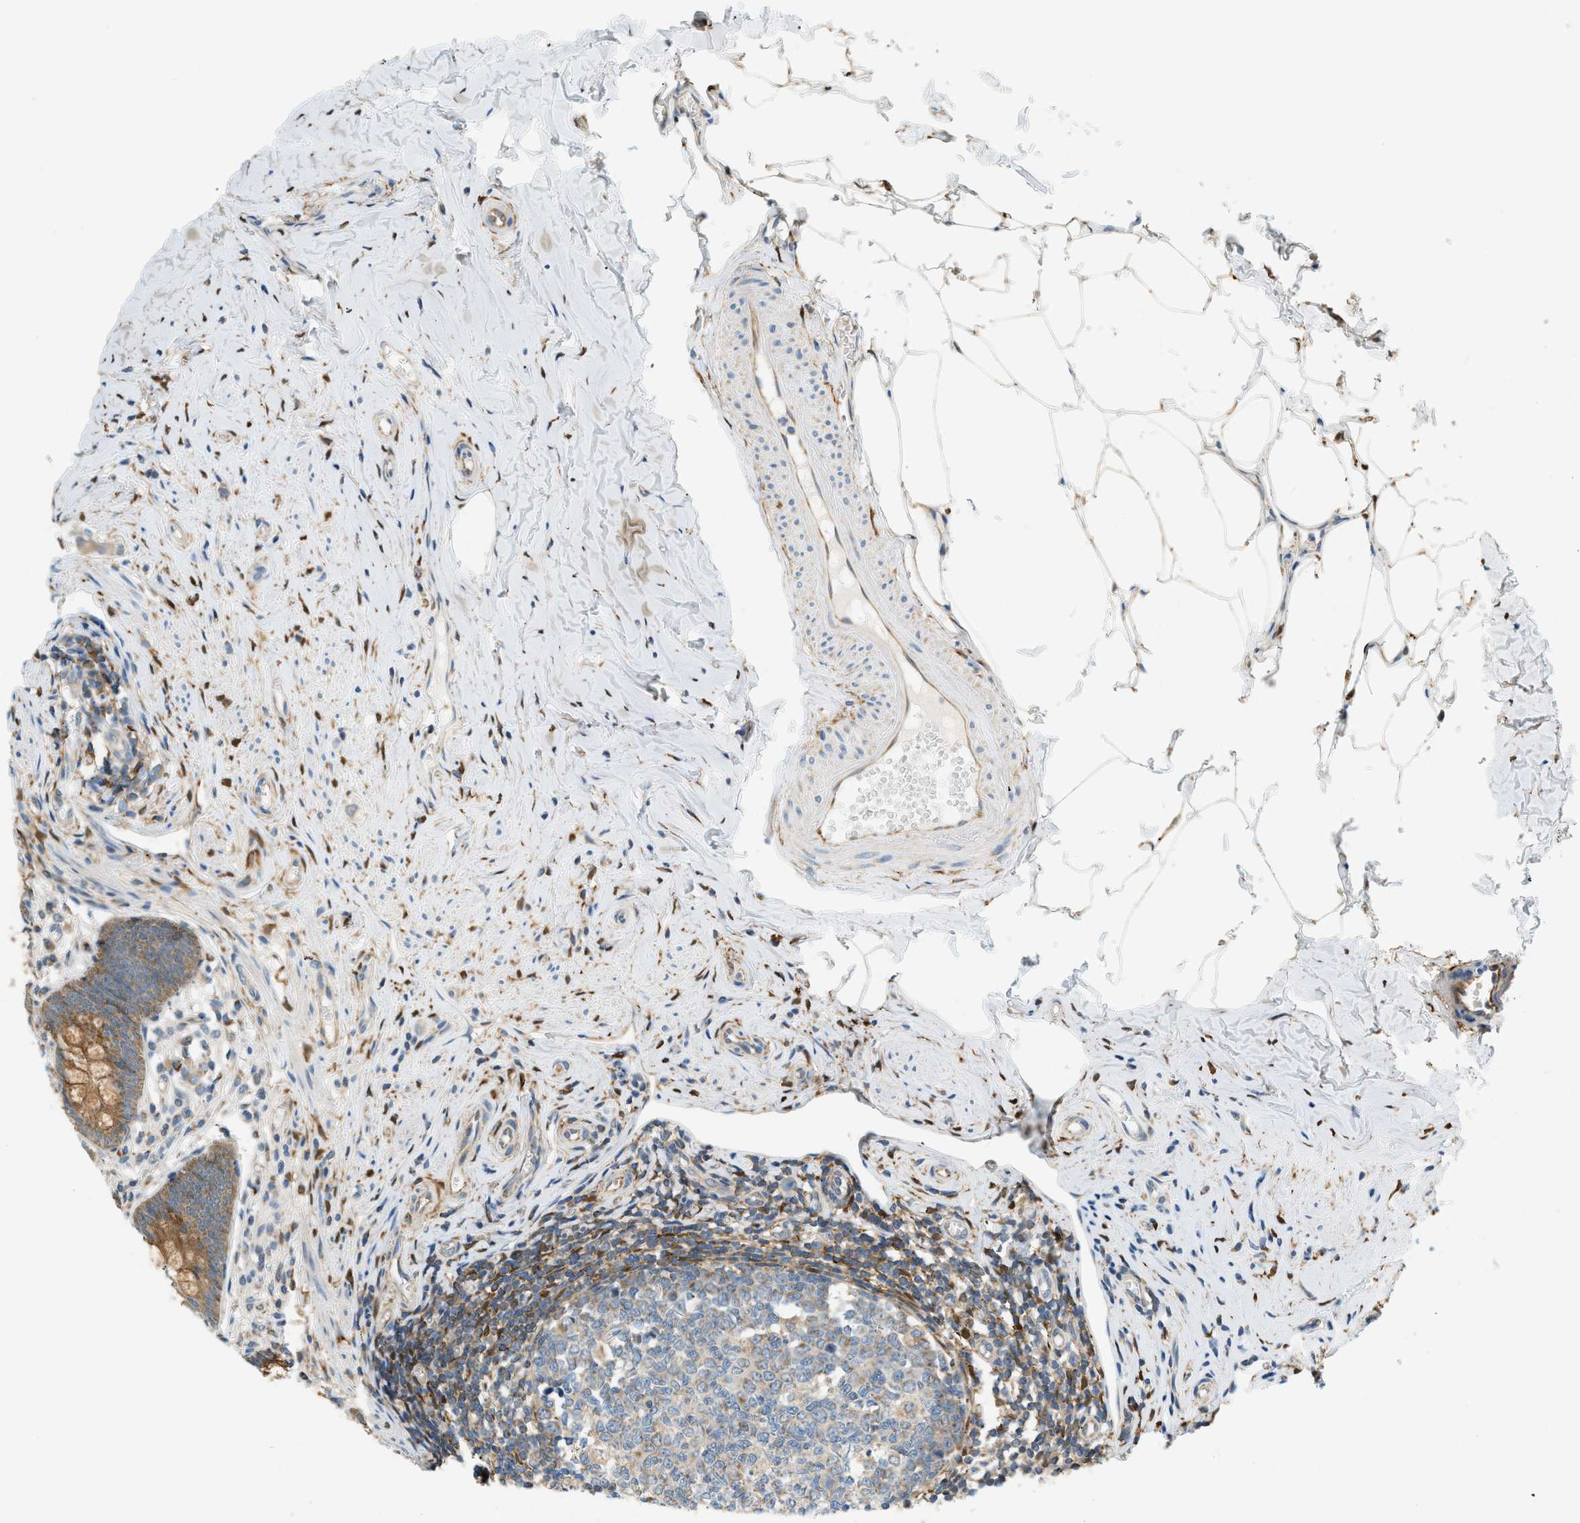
{"staining": {"intensity": "moderate", "quantity": ">75%", "location": "cytoplasmic/membranous"}, "tissue": "appendix", "cell_type": "Glandular cells", "image_type": "normal", "snomed": [{"axis": "morphology", "description": "Normal tissue, NOS"}, {"axis": "topography", "description": "Appendix"}], "caption": "The photomicrograph demonstrates staining of unremarkable appendix, revealing moderate cytoplasmic/membranous protein staining (brown color) within glandular cells.", "gene": "PIGG", "patient": {"sex": "male", "age": 56}}